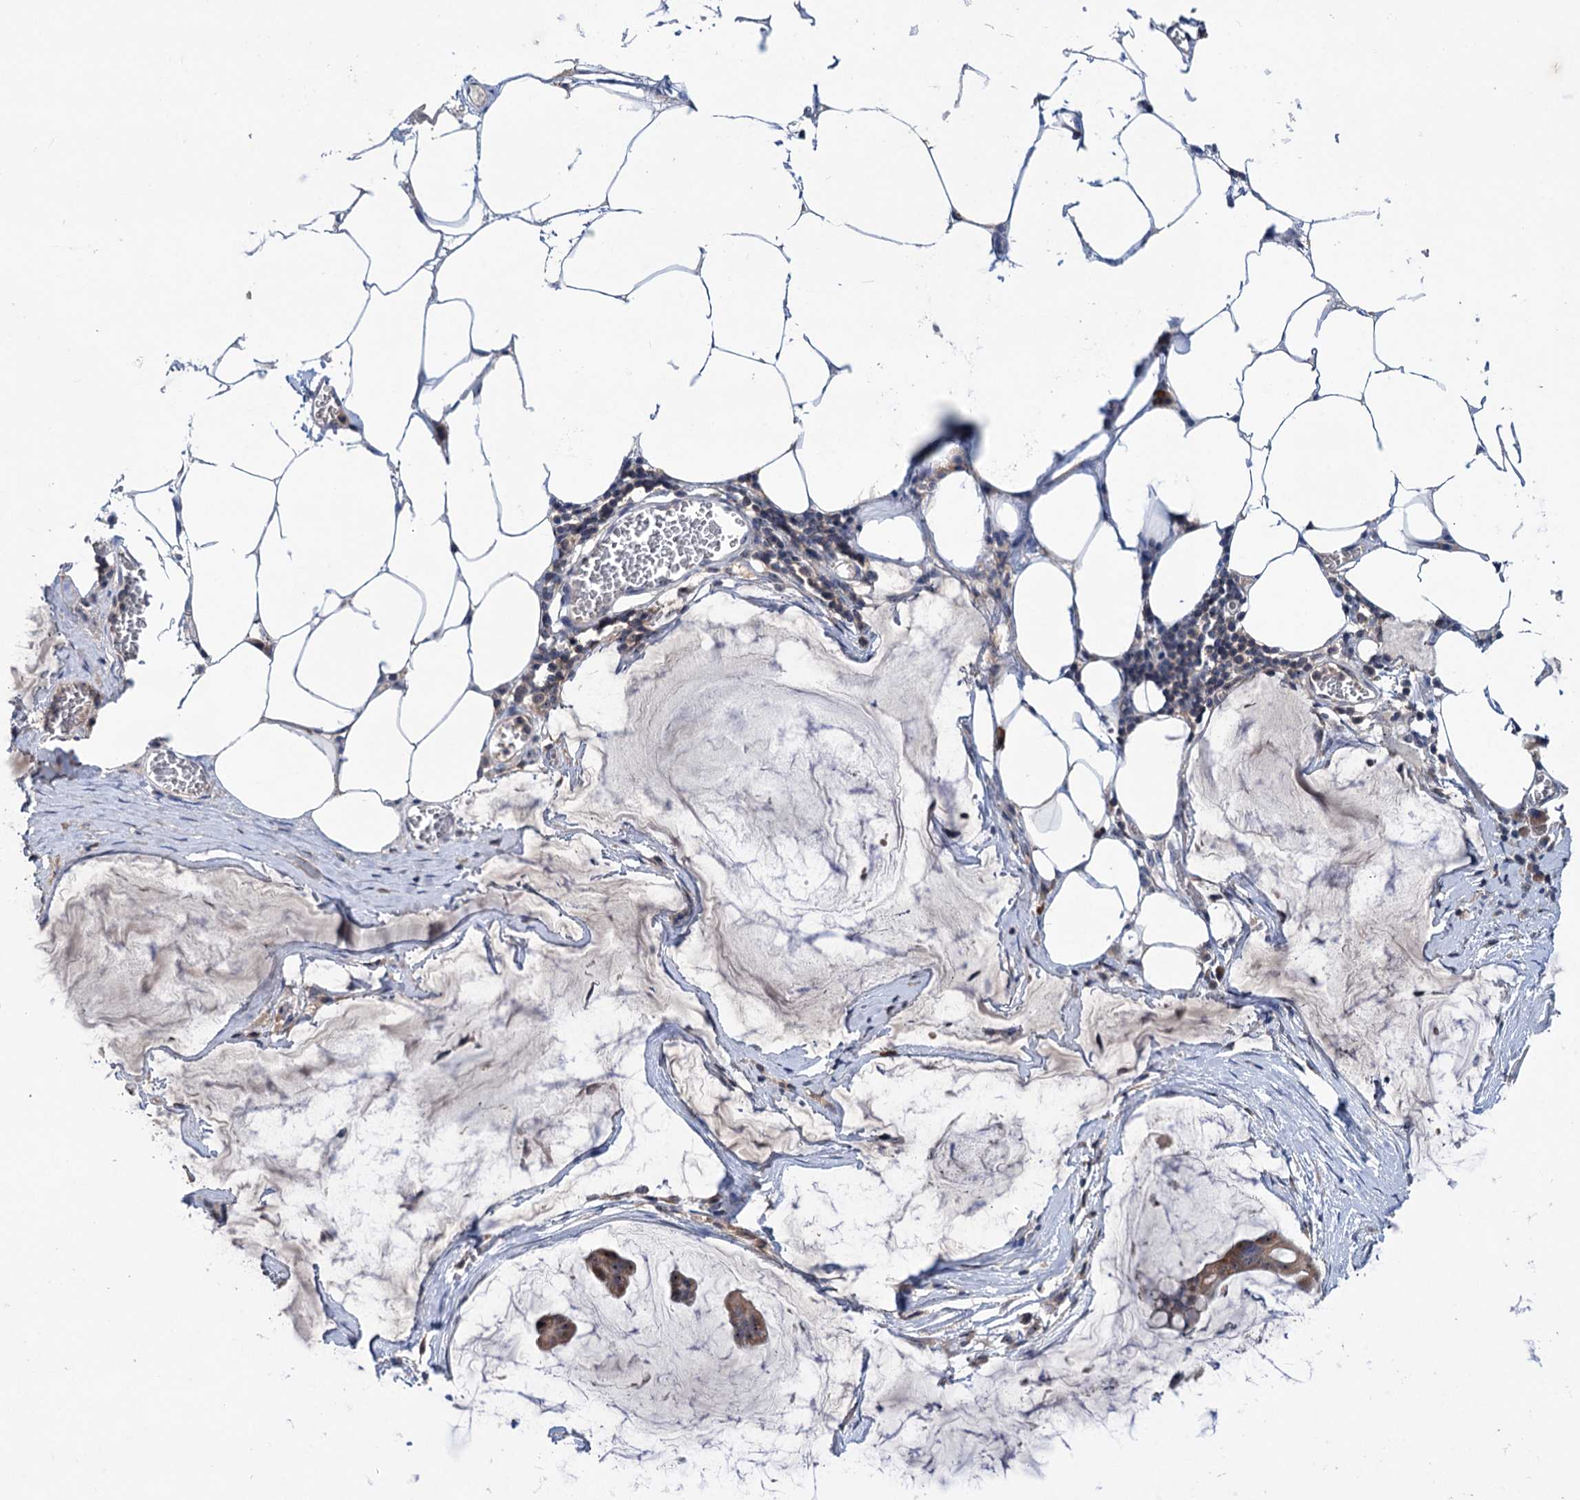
{"staining": {"intensity": "moderate", "quantity": ">75%", "location": "cytoplasmic/membranous,nuclear"}, "tissue": "ovarian cancer", "cell_type": "Tumor cells", "image_type": "cancer", "snomed": [{"axis": "morphology", "description": "Cystadenocarcinoma, mucinous, NOS"}, {"axis": "topography", "description": "Ovary"}], "caption": "Ovarian mucinous cystadenocarcinoma was stained to show a protein in brown. There is medium levels of moderate cytoplasmic/membranous and nuclear staining in about >75% of tumor cells.", "gene": "HTR3B", "patient": {"sex": "female", "age": 73}}